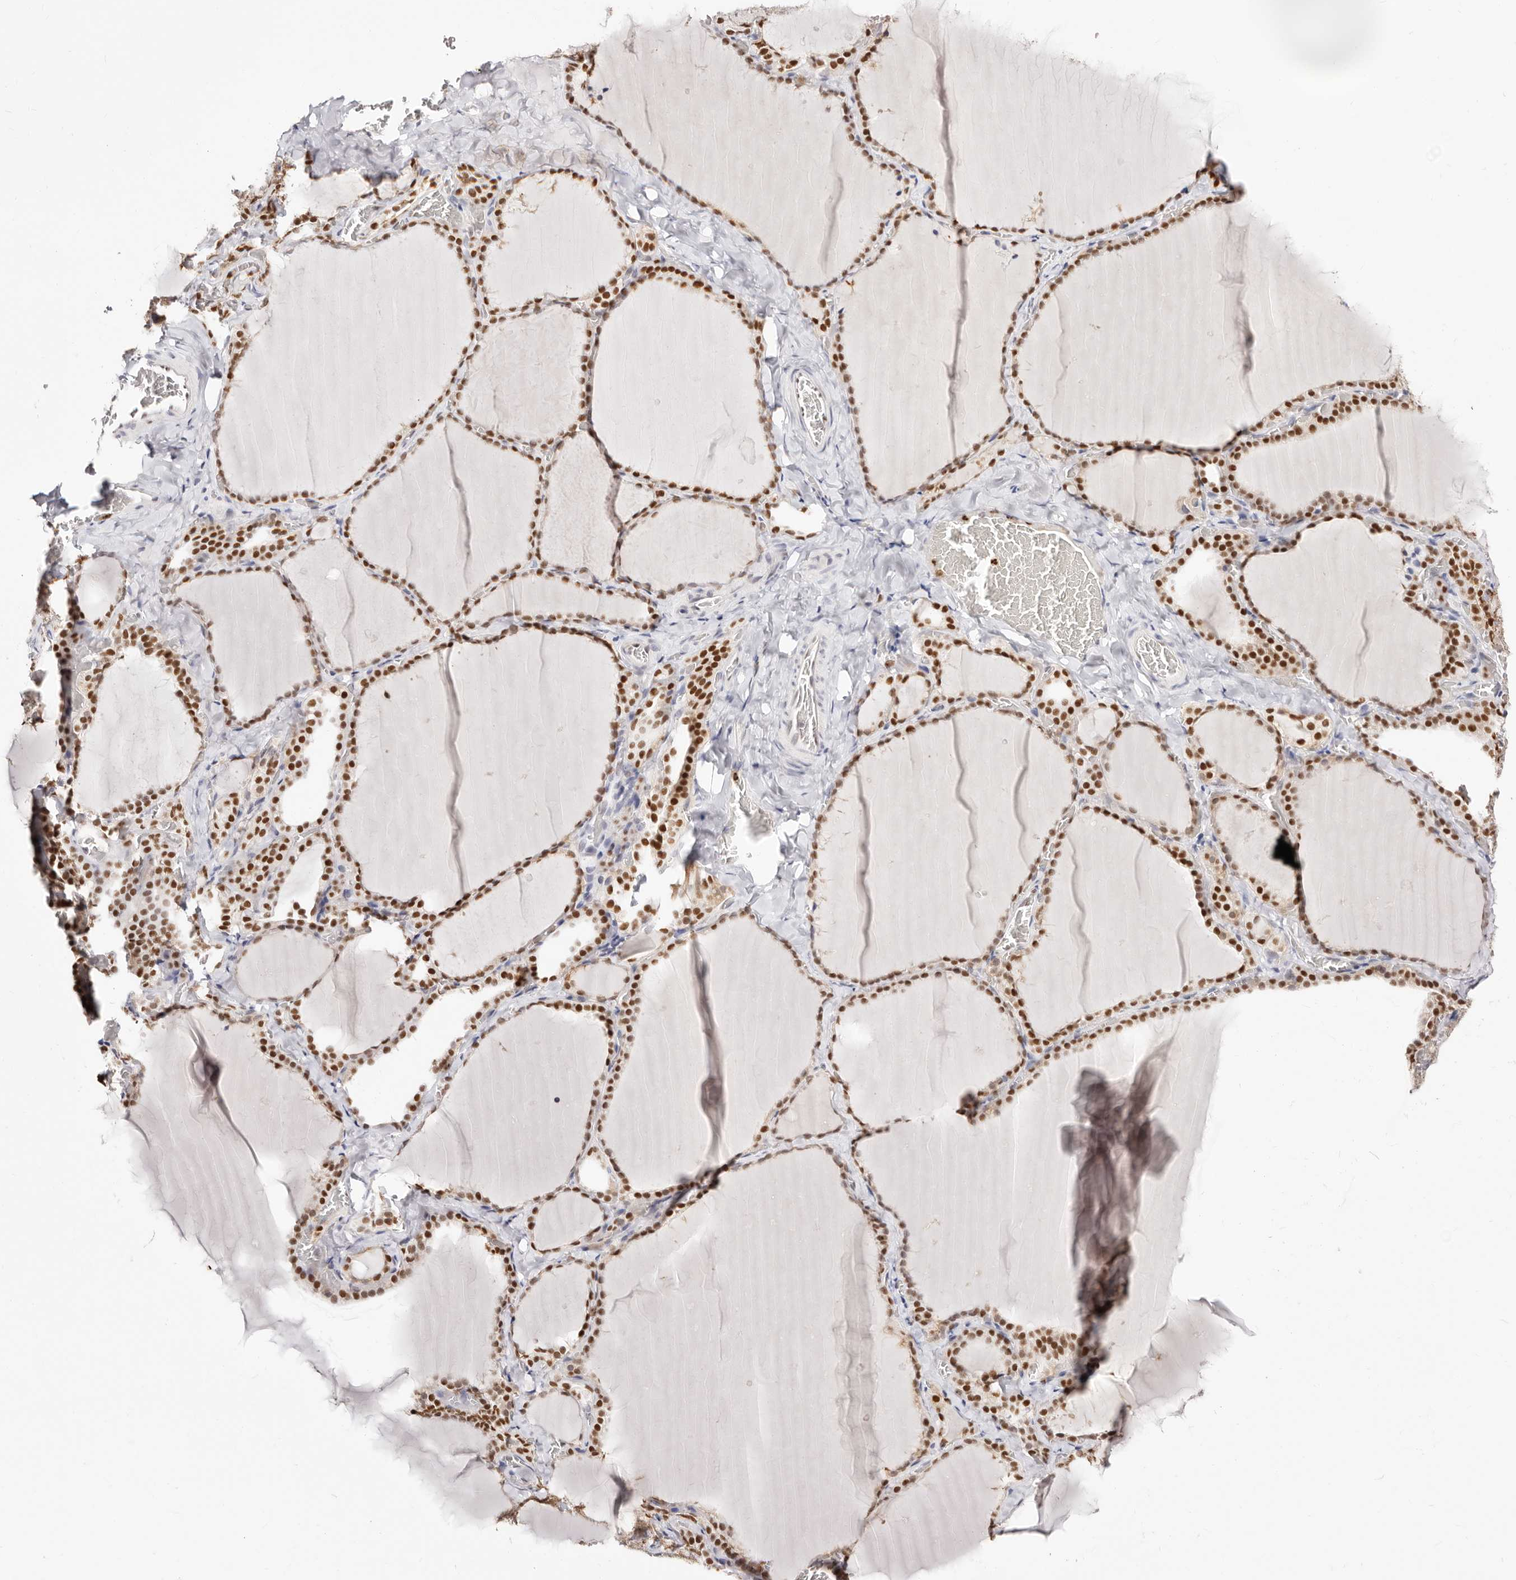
{"staining": {"intensity": "strong", "quantity": ">75%", "location": "nuclear"}, "tissue": "thyroid gland", "cell_type": "Glandular cells", "image_type": "normal", "snomed": [{"axis": "morphology", "description": "Normal tissue, NOS"}, {"axis": "topography", "description": "Thyroid gland"}], "caption": "This photomicrograph reveals unremarkable thyroid gland stained with immunohistochemistry to label a protein in brown. The nuclear of glandular cells show strong positivity for the protein. Nuclei are counter-stained blue.", "gene": "TKT", "patient": {"sex": "female", "age": 22}}